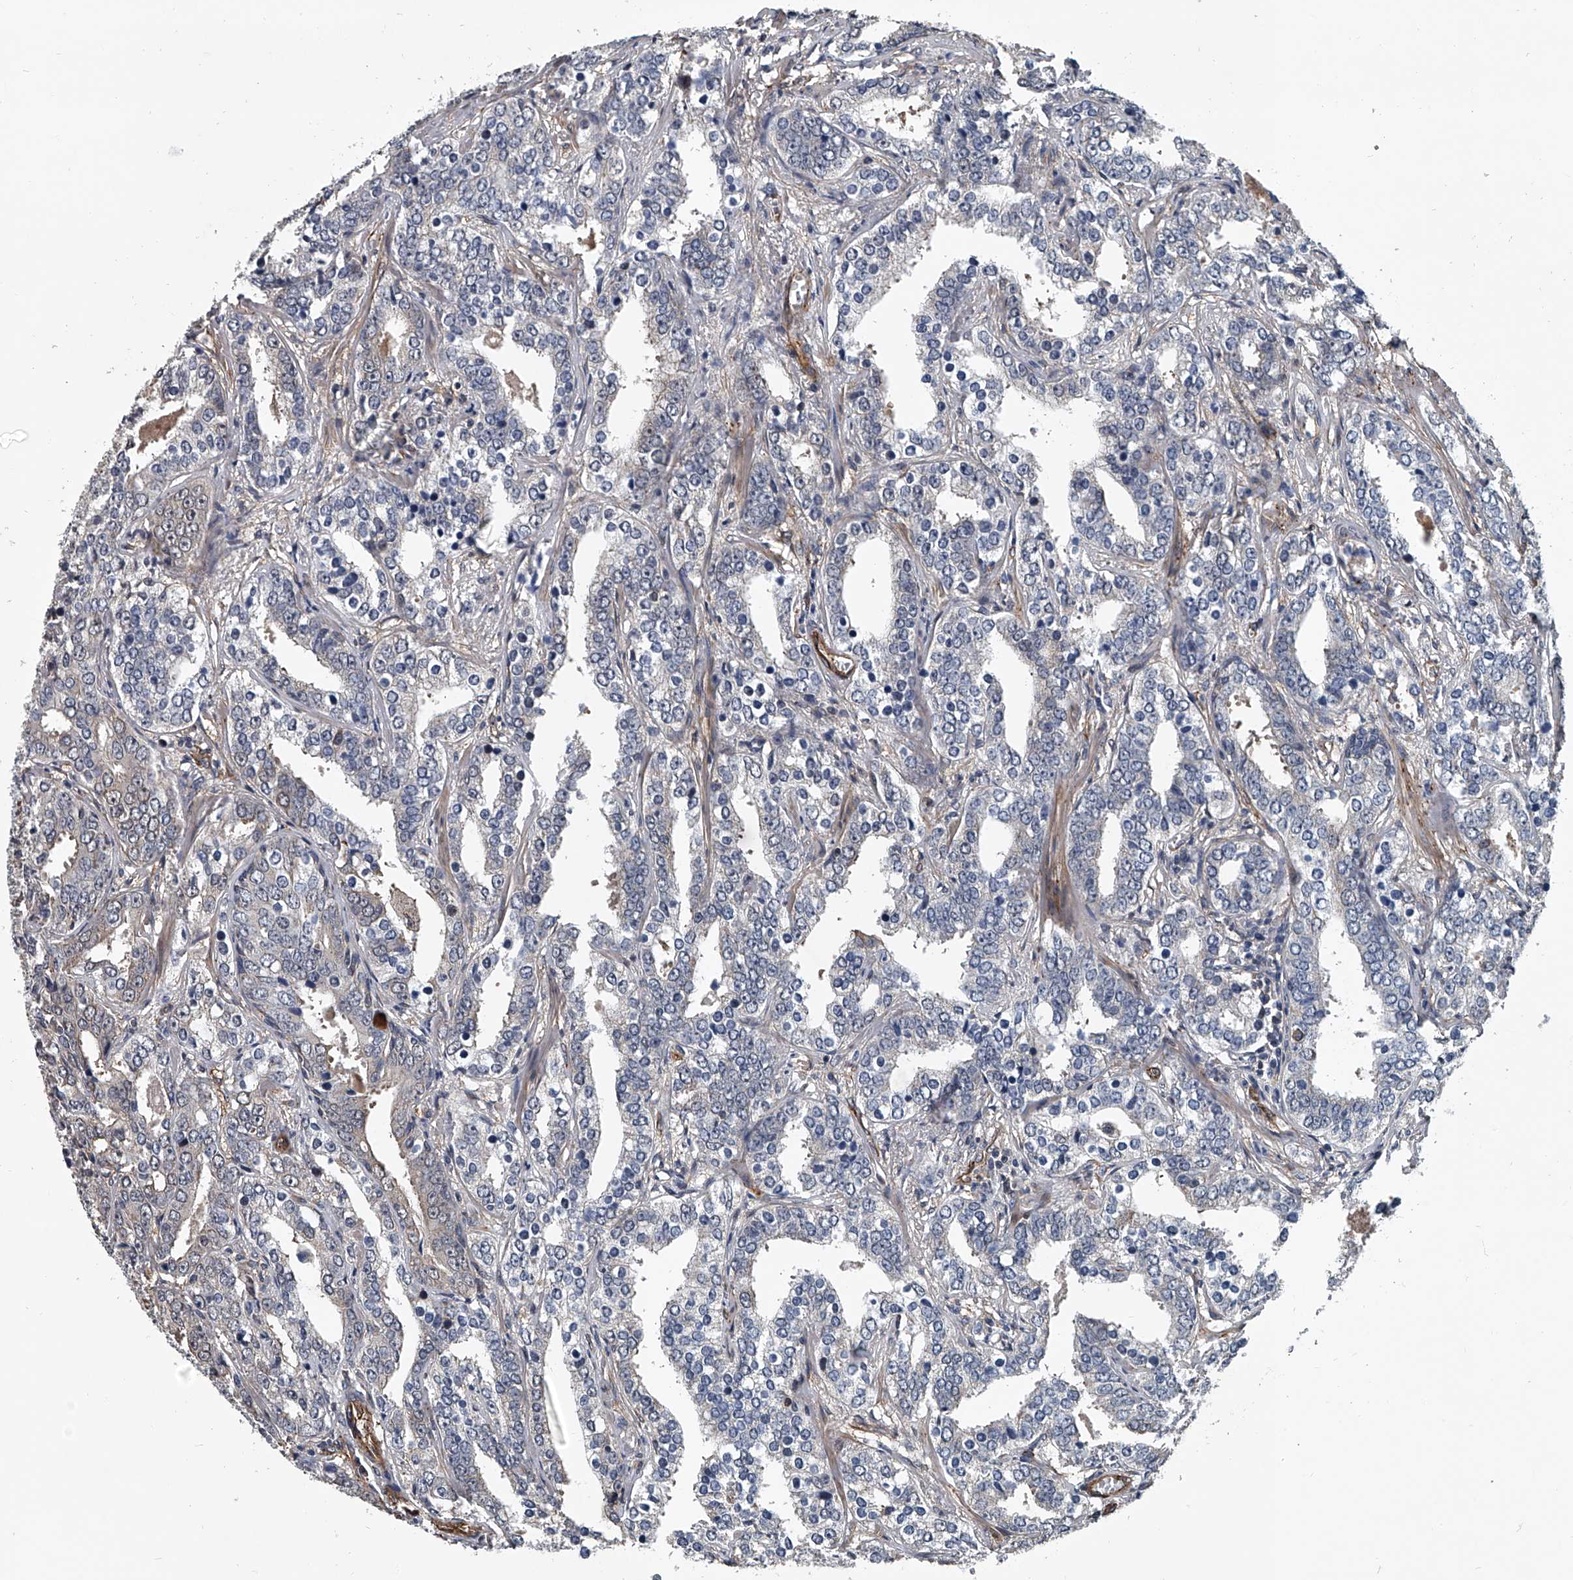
{"staining": {"intensity": "negative", "quantity": "none", "location": "none"}, "tissue": "prostate cancer", "cell_type": "Tumor cells", "image_type": "cancer", "snomed": [{"axis": "morphology", "description": "Adenocarcinoma, High grade"}, {"axis": "topography", "description": "Prostate"}], "caption": "An immunohistochemistry (IHC) photomicrograph of prostate cancer is shown. There is no staining in tumor cells of prostate cancer. The staining was performed using DAB (3,3'-diaminobenzidine) to visualize the protein expression in brown, while the nuclei were stained in blue with hematoxylin (Magnification: 20x).", "gene": "LDLRAD2", "patient": {"sex": "male", "age": 62}}